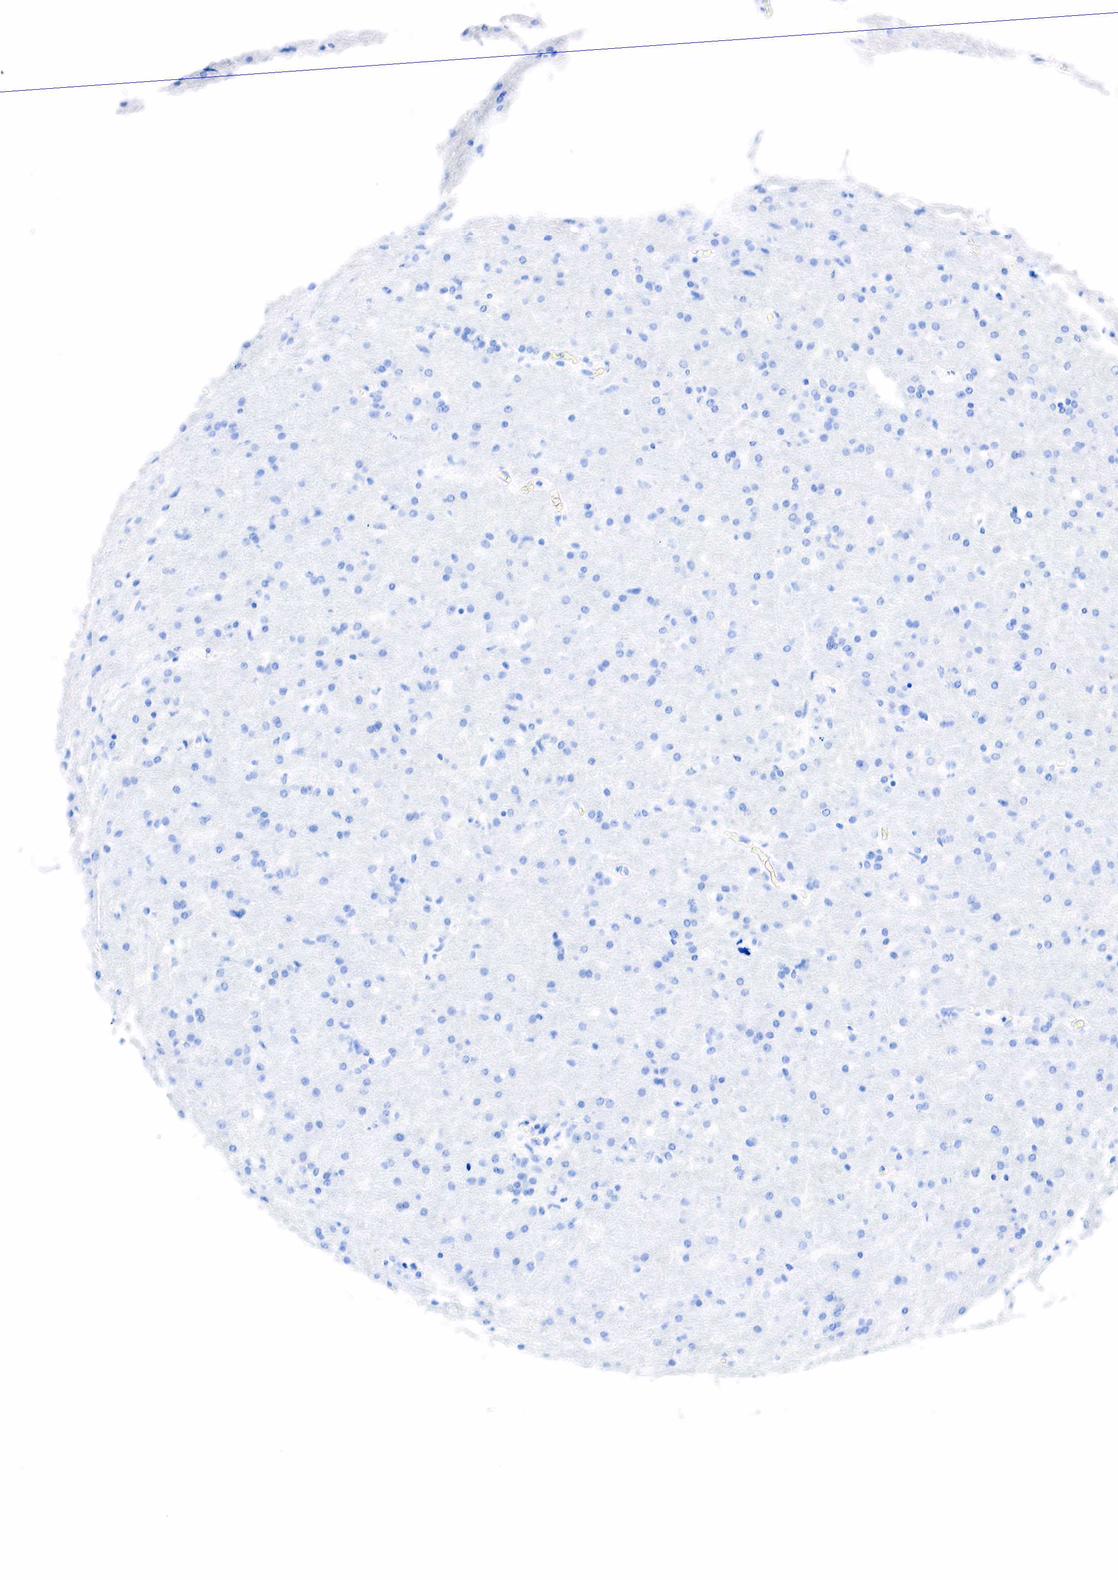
{"staining": {"intensity": "negative", "quantity": "none", "location": "none"}, "tissue": "glioma", "cell_type": "Tumor cells", "image_type": "cancer", "snomed": [{"axis": "morphology", "description": "Glioma, malignant, High grade"}, {"axis": "topography", "description": "Brain"}], "caption": "There is no significant positivity in tumor cells of glioma.", "gene": "PTH", "patient": {"sex": "male", "age": 68}}